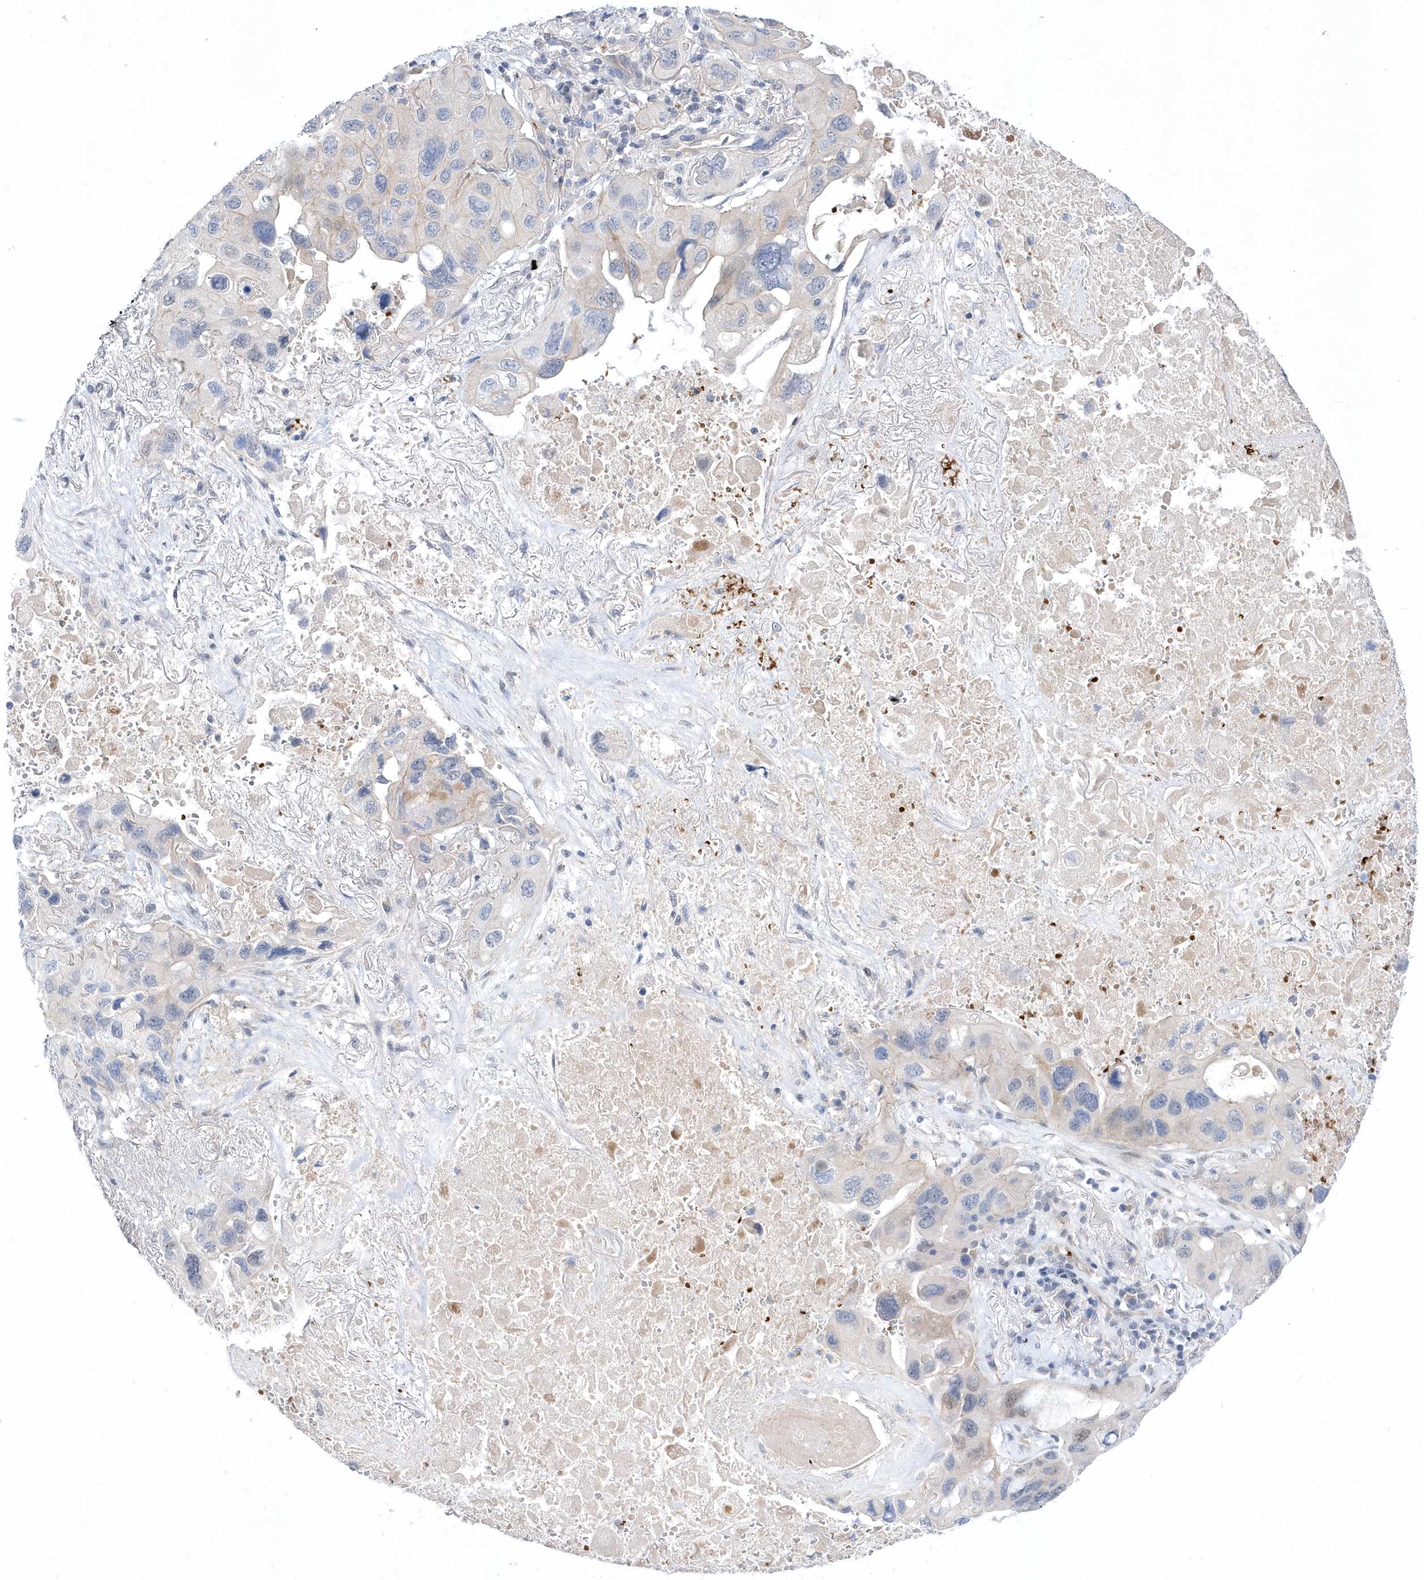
{"staining": {"intensity": "negative", "quantity": "none", "location": "none"}, "tissue": "lung cancer", "cell_type": "Tumor cells", "image_type": "cancer", "snomed": [{"axis": "morphology", "description": "Squamous cell carcinoma, NOS"}, {"axis": "topography", "description": "Lung"}], "caption": "High power microscopy micrograph of an immunohistochemistry photomicrograph of lung cancer, revealing no significant expression in tumor cells.", "gene": "ZNF875", "patient": {"sex": "female", "age": 73}}